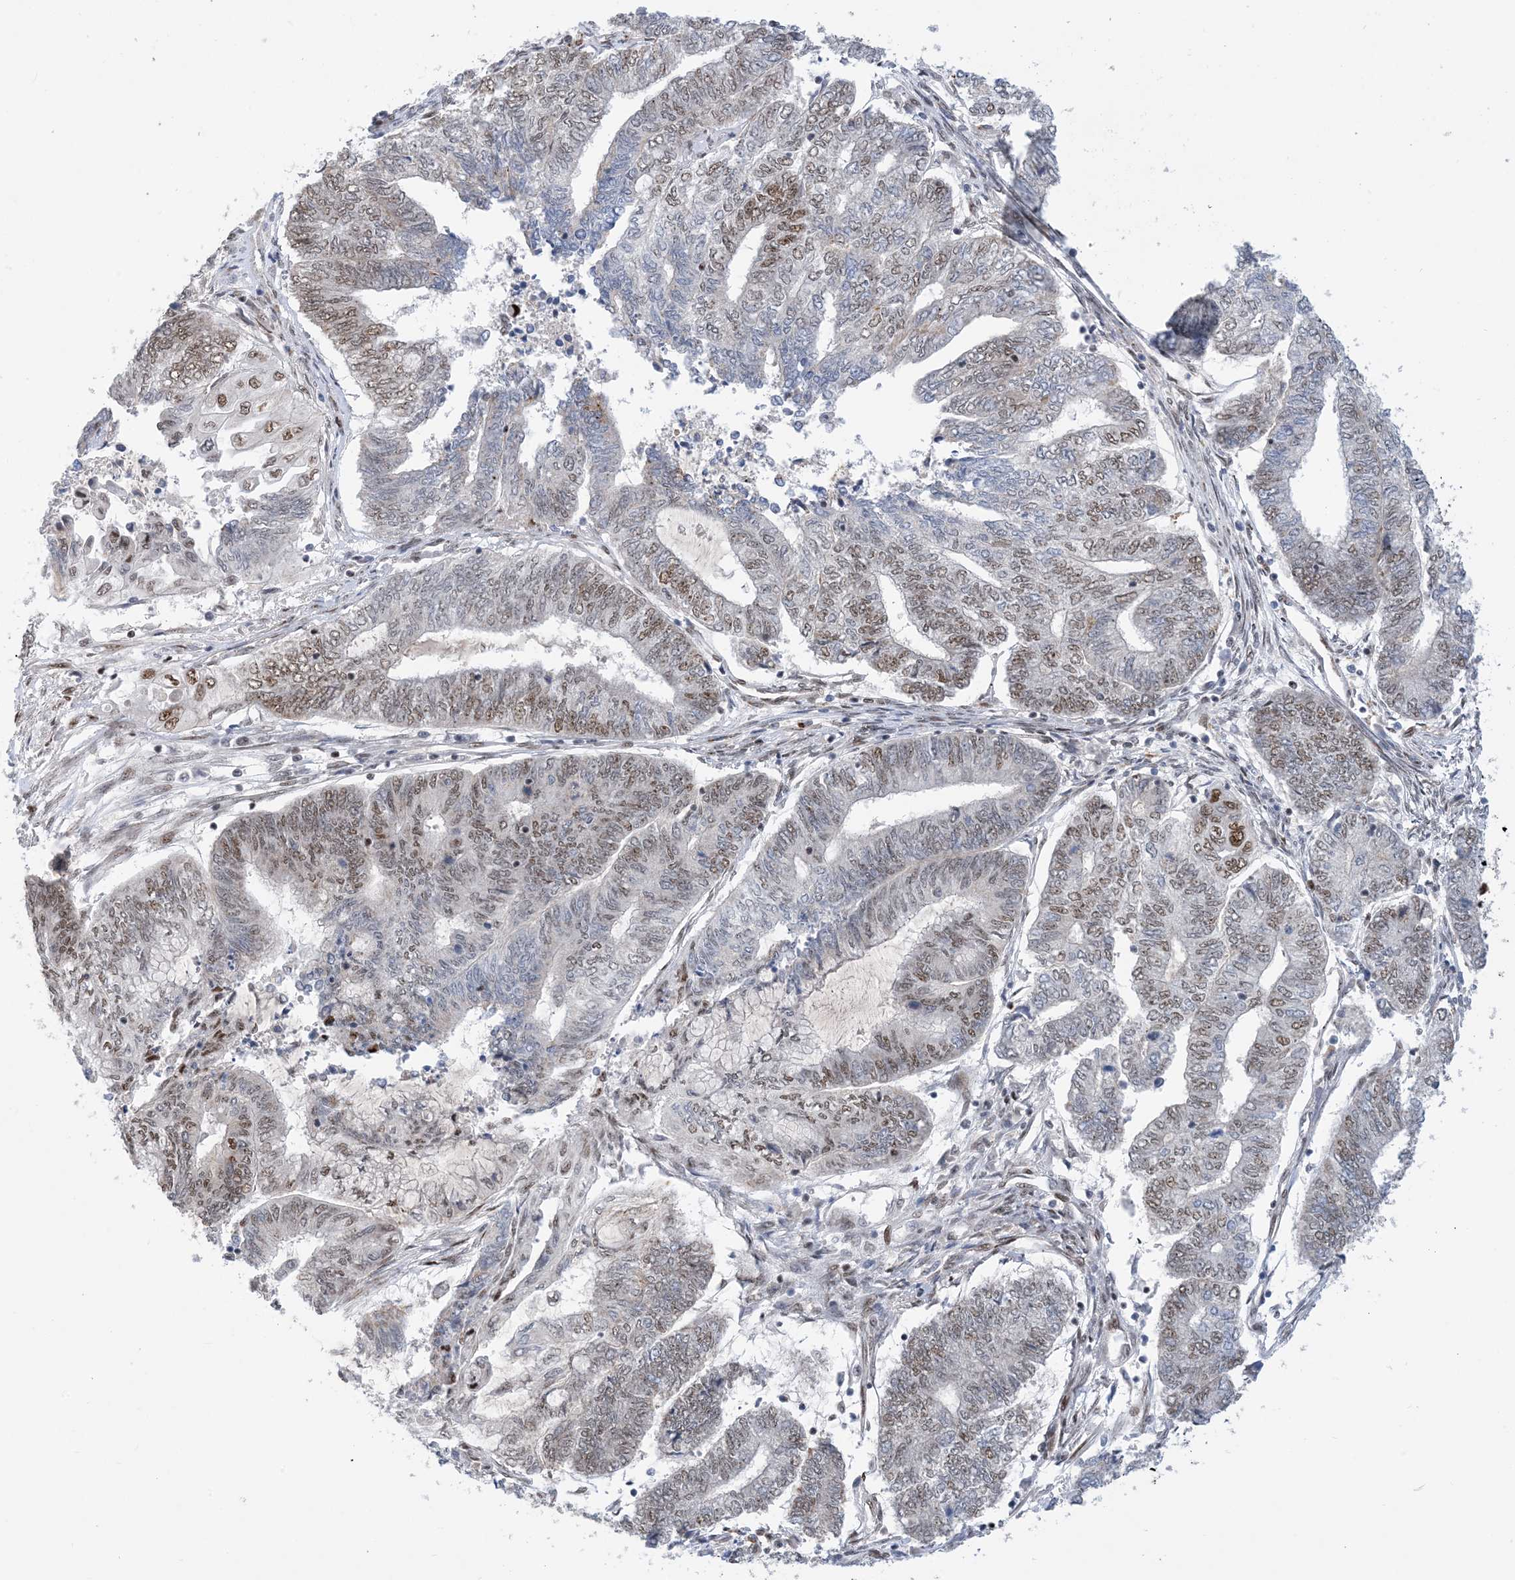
{"staining": {"intensity": "moderate", "quantity": "25%-75%", "location": "nuclear"}, "tissue": "endometrial cancer", "cell_type": "Tumor cells", "image_type": "cancer", "snomed": [{"axis": "morphology", "description": "Adenocarcinoma, NOS"}, {"axis": "topography", "description": "Uterus"}, {"axis": "topography", "description": "Endometrium"}], "caption": "High-power microscopy captured an IHC image of endometrial adenocarcinoma, revealing moderate nuclear staining in about 25%-75% of tumor cells.", "gene": "TSPYL1", "patient": {"sex": "female", "age": 70}}